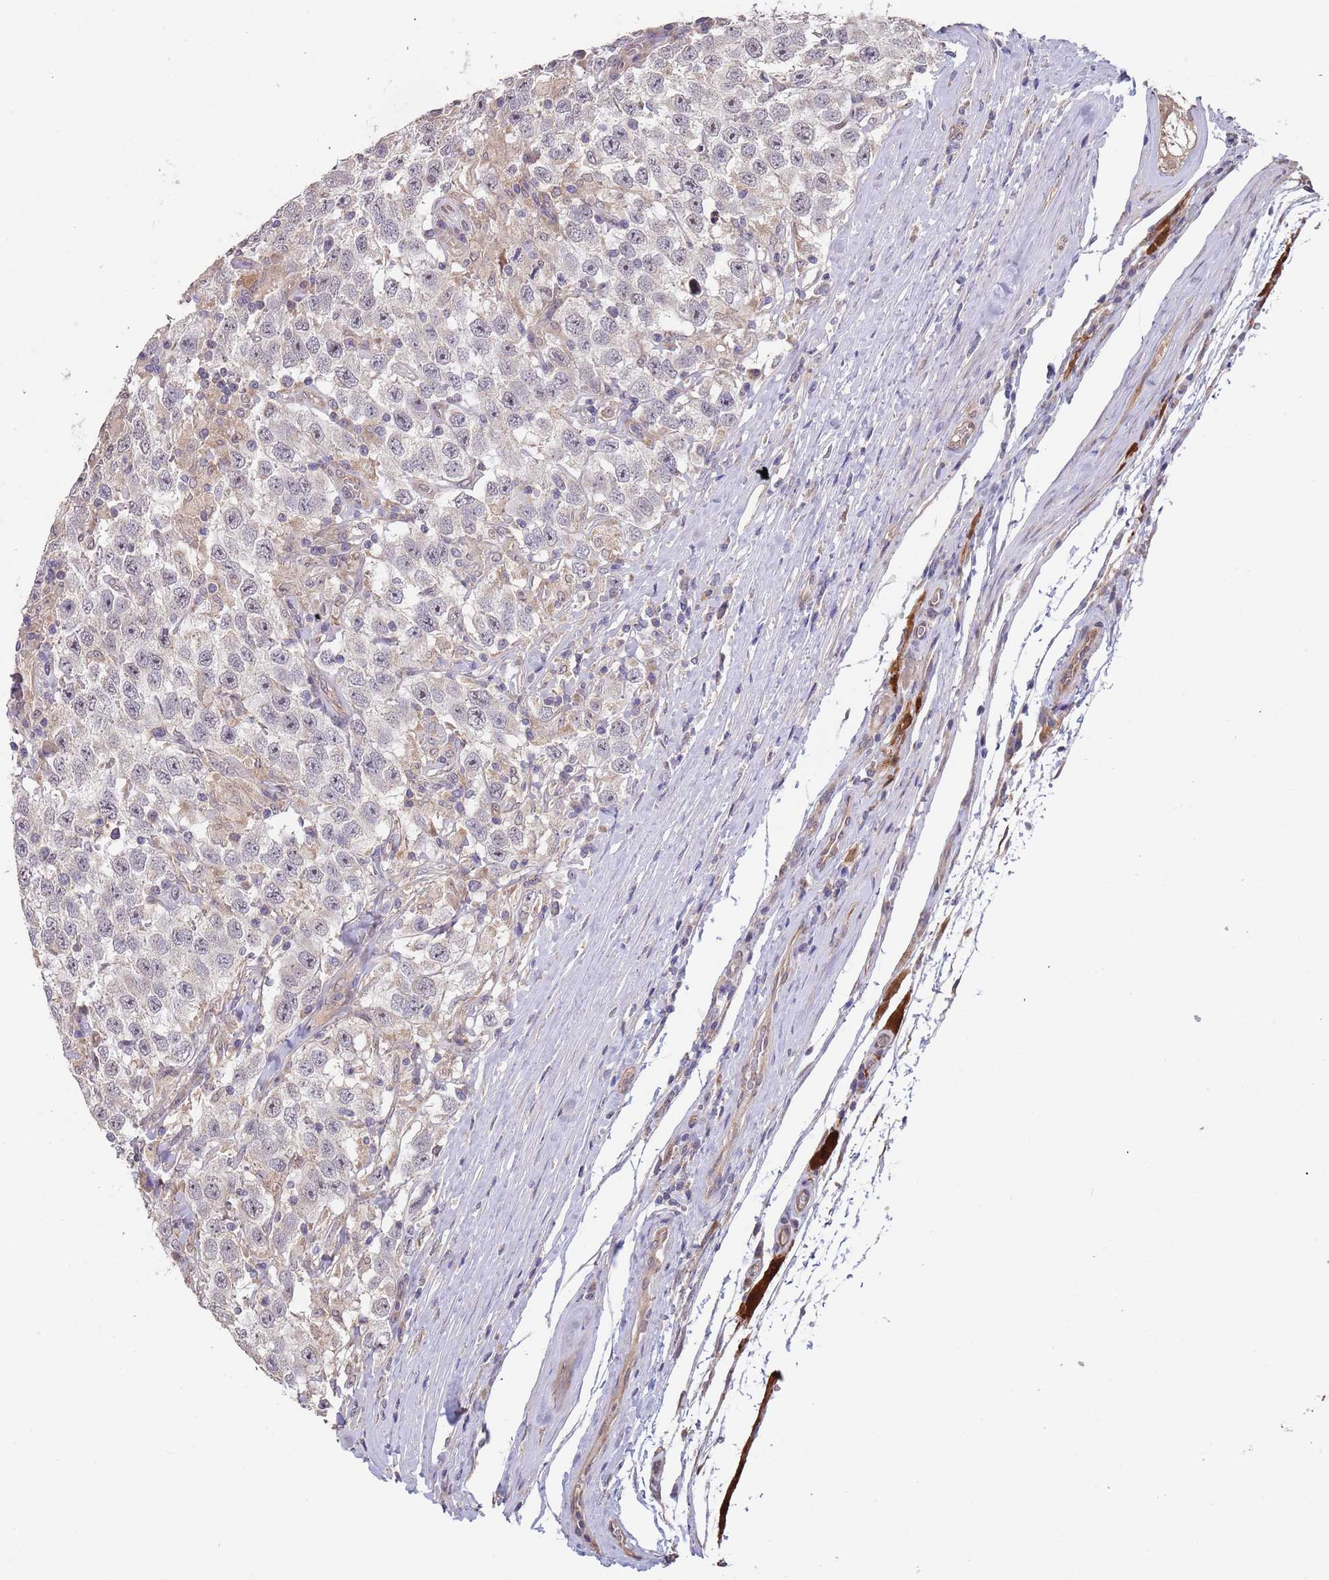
{"staining": {"intensity": "negative", "quantity": "none", "location": "none"}, "tissue": "testis cancer", "cell_type": "Tumor cells", "image_type": "cancer", "snomed": [{"axis": "morphology", "description": "Seminoma, NOS"}, {"axis": "topography", "description": "Testis"}], "caption": "IHC micrograph of testis cancer stained for a protein (brown), which shows no expression in tumor cells.", "gene": "TMEM64", "patient": {"sex": "male", "age": 41}}